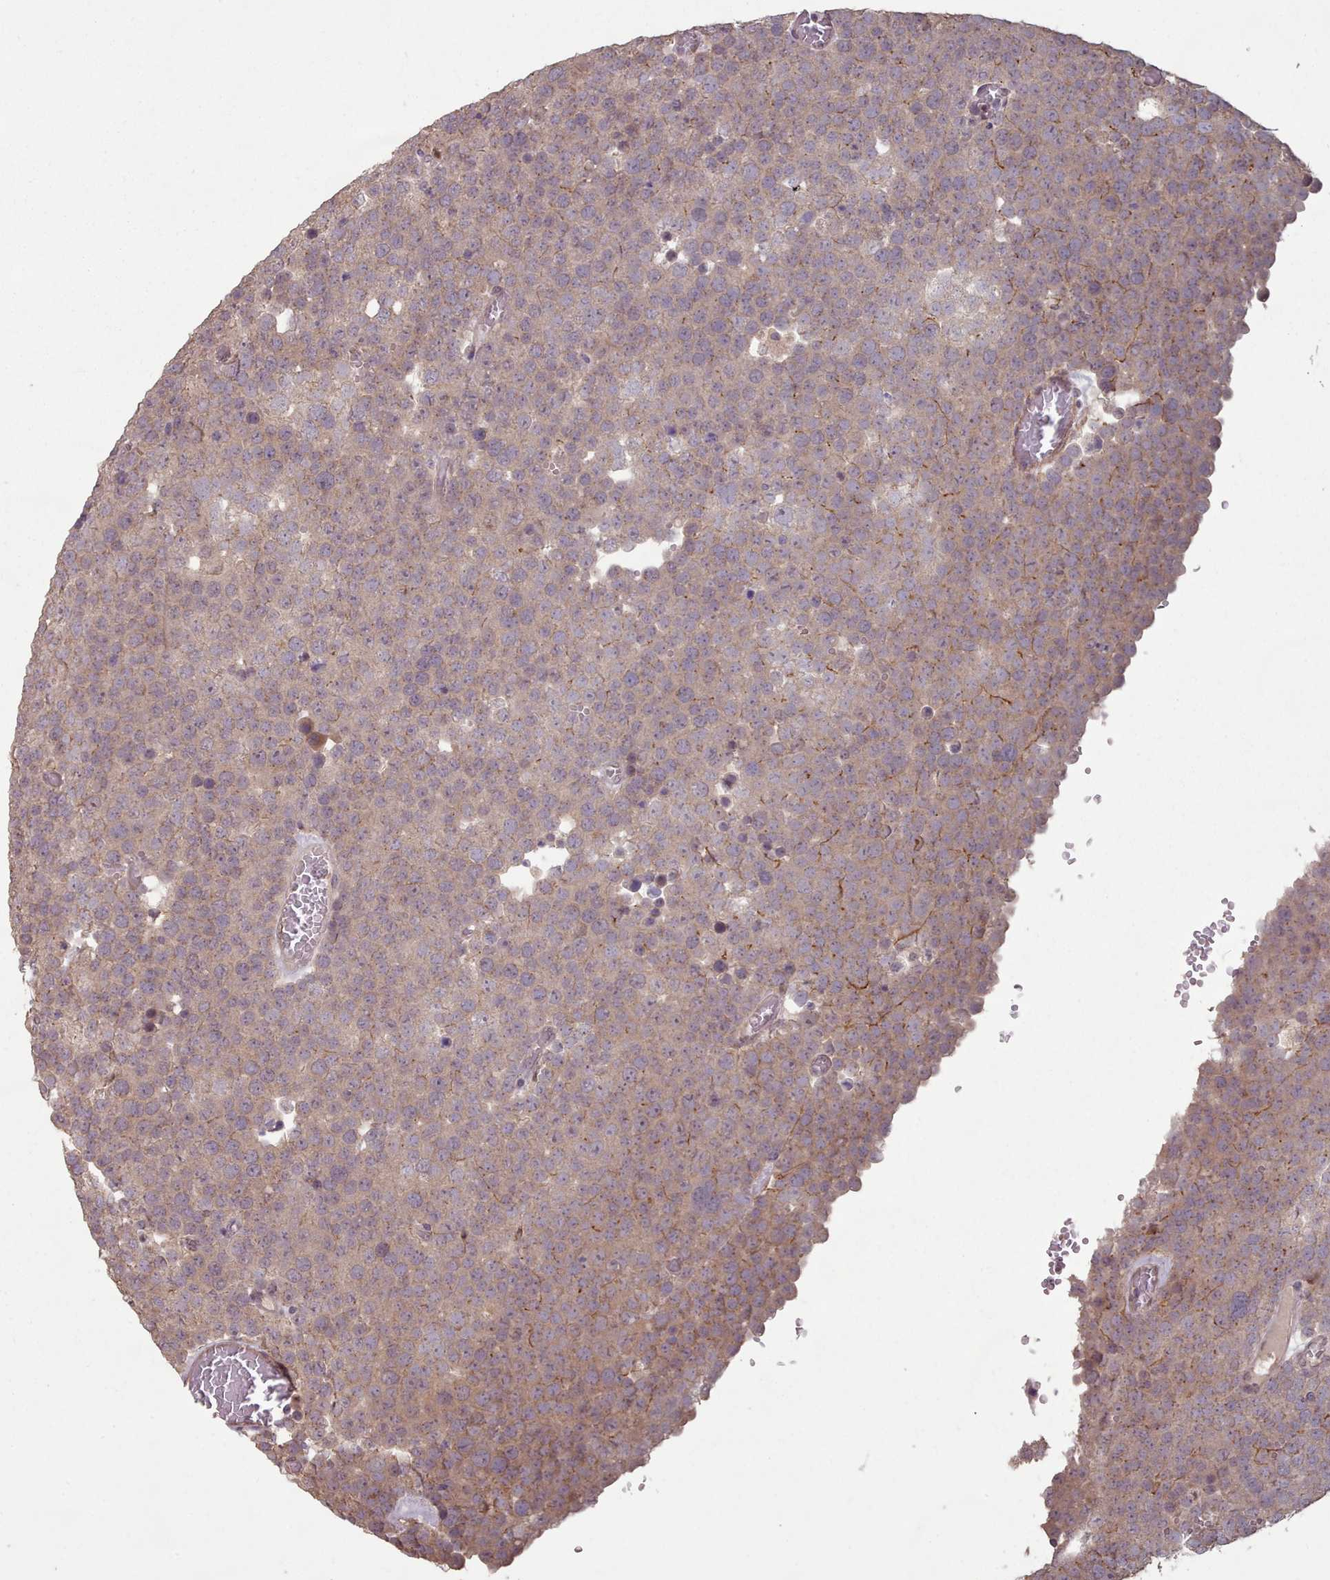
{"staining": {"intensity": "weak", "quantity": "25%-75%", "location": "cytoplasmic/membranous"}, "tissue": "testis cancer", "cell_type": "Tumor cells", "image_type": "cancer", "snomed": [{"axis": "morphology", "description": "Normal tissue, NOS"}, {"axis": "morphology", "description": "Seminoma, NOS"}, {"axis": "topography", "description": "Testis"}], "caption": "Testis seminoma tissue demonstrates weak cytoplasmic/membranous expression in approximately 25%-75% of tumor cells (Stains: DAB in brown, nuclei in blue, Microscopy: brightfield microscopy at high magnification).", "gene": "ERCC6L", "patient": {"sex": "male", "age": 71}}